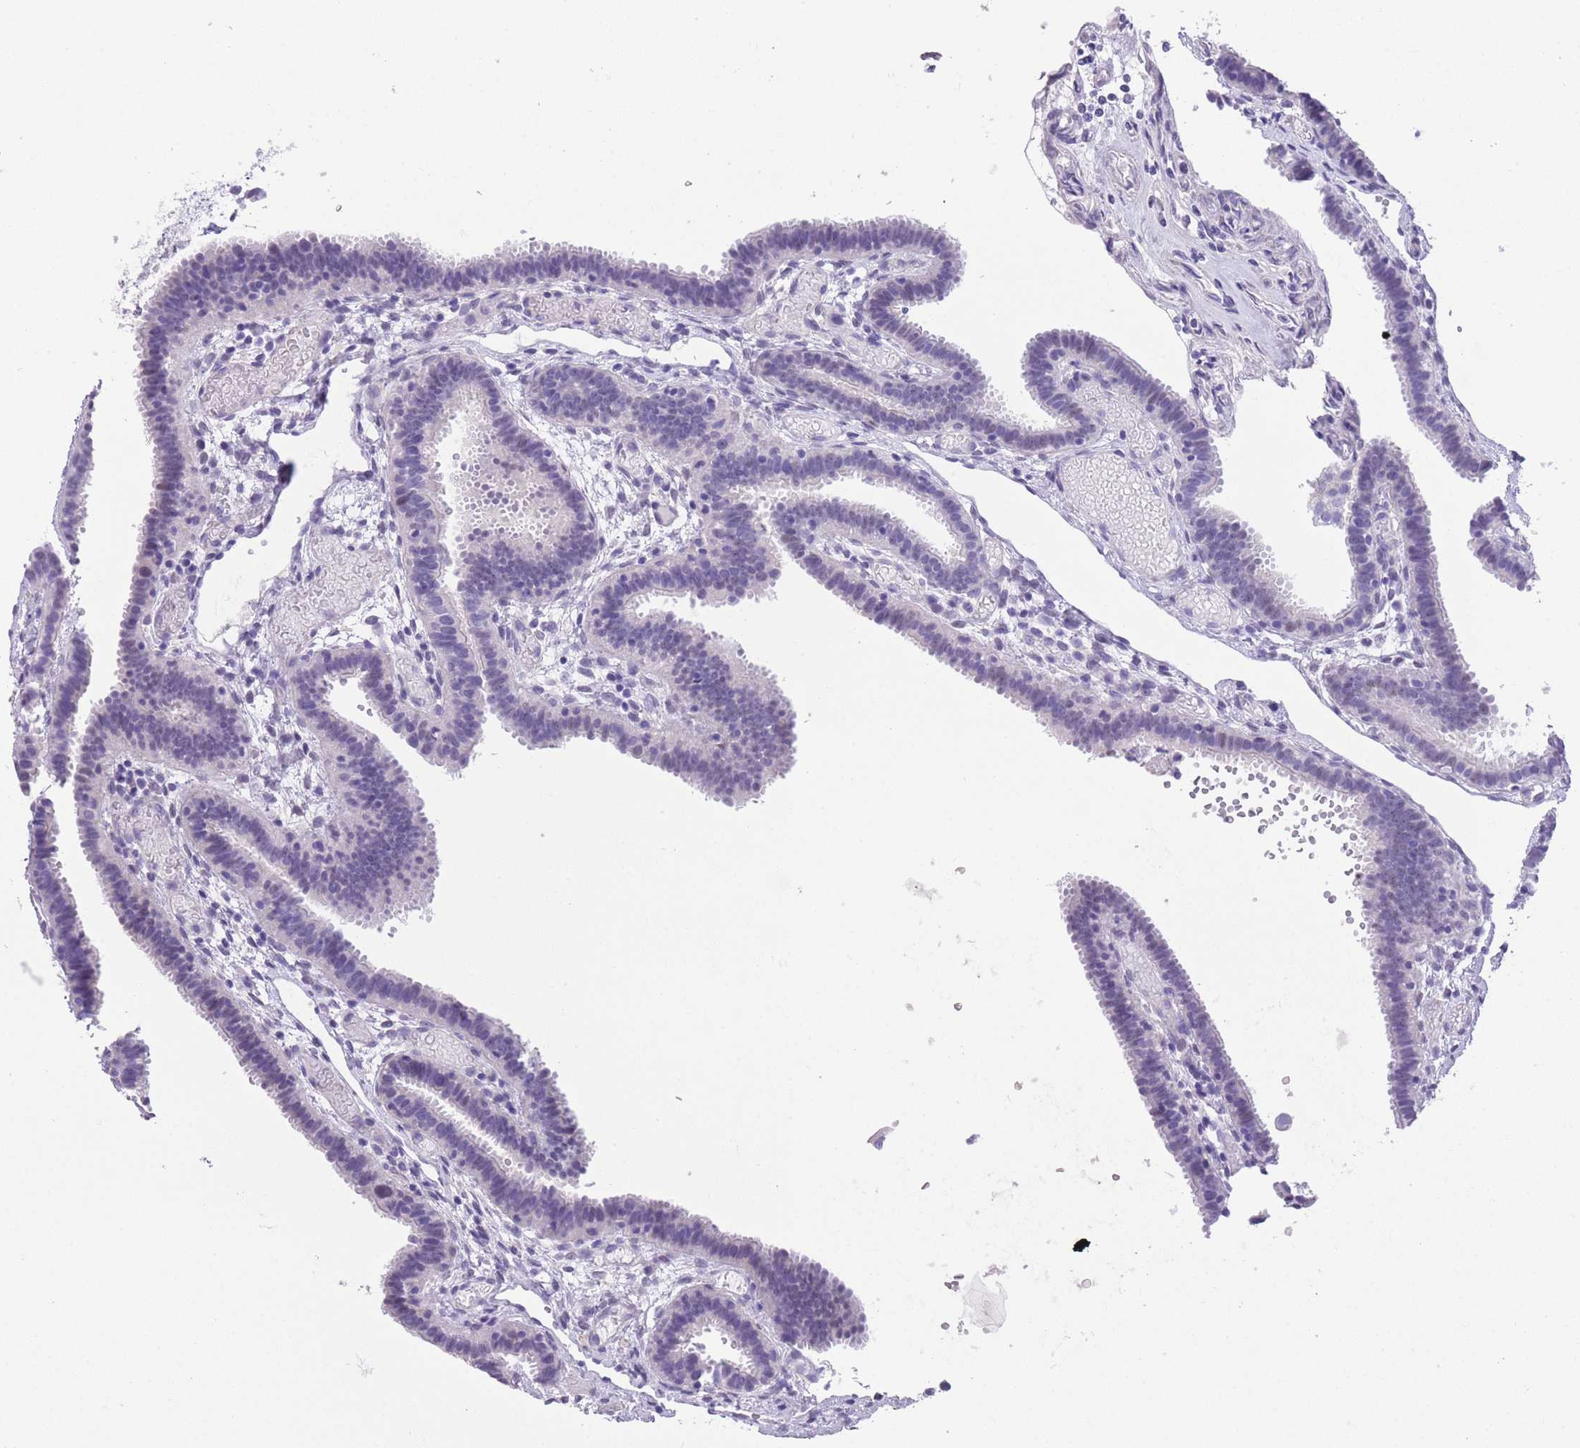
{"staining": {"intensity": "negative", "quantity": "none", "location": "none"}, "tissue": "fallopian tube", "cell_type": "Glandular cells", "image_type": "normal", "snomed": [{"axis": "morphology", "description": "Normal tissue, NOS"}, {"axis": "topography", "description": "Fallopian tube"}], "caption": "High magnification brightfield microscopy of benign fallopian tube stained with DAB (3,3'-diaminobenzidine) (brown) and counterstained with hematoxylin (blue): glandular cells show no significant positivity.", "gene": "RAI2", "patient": {"sex": "female", "age": 37}}